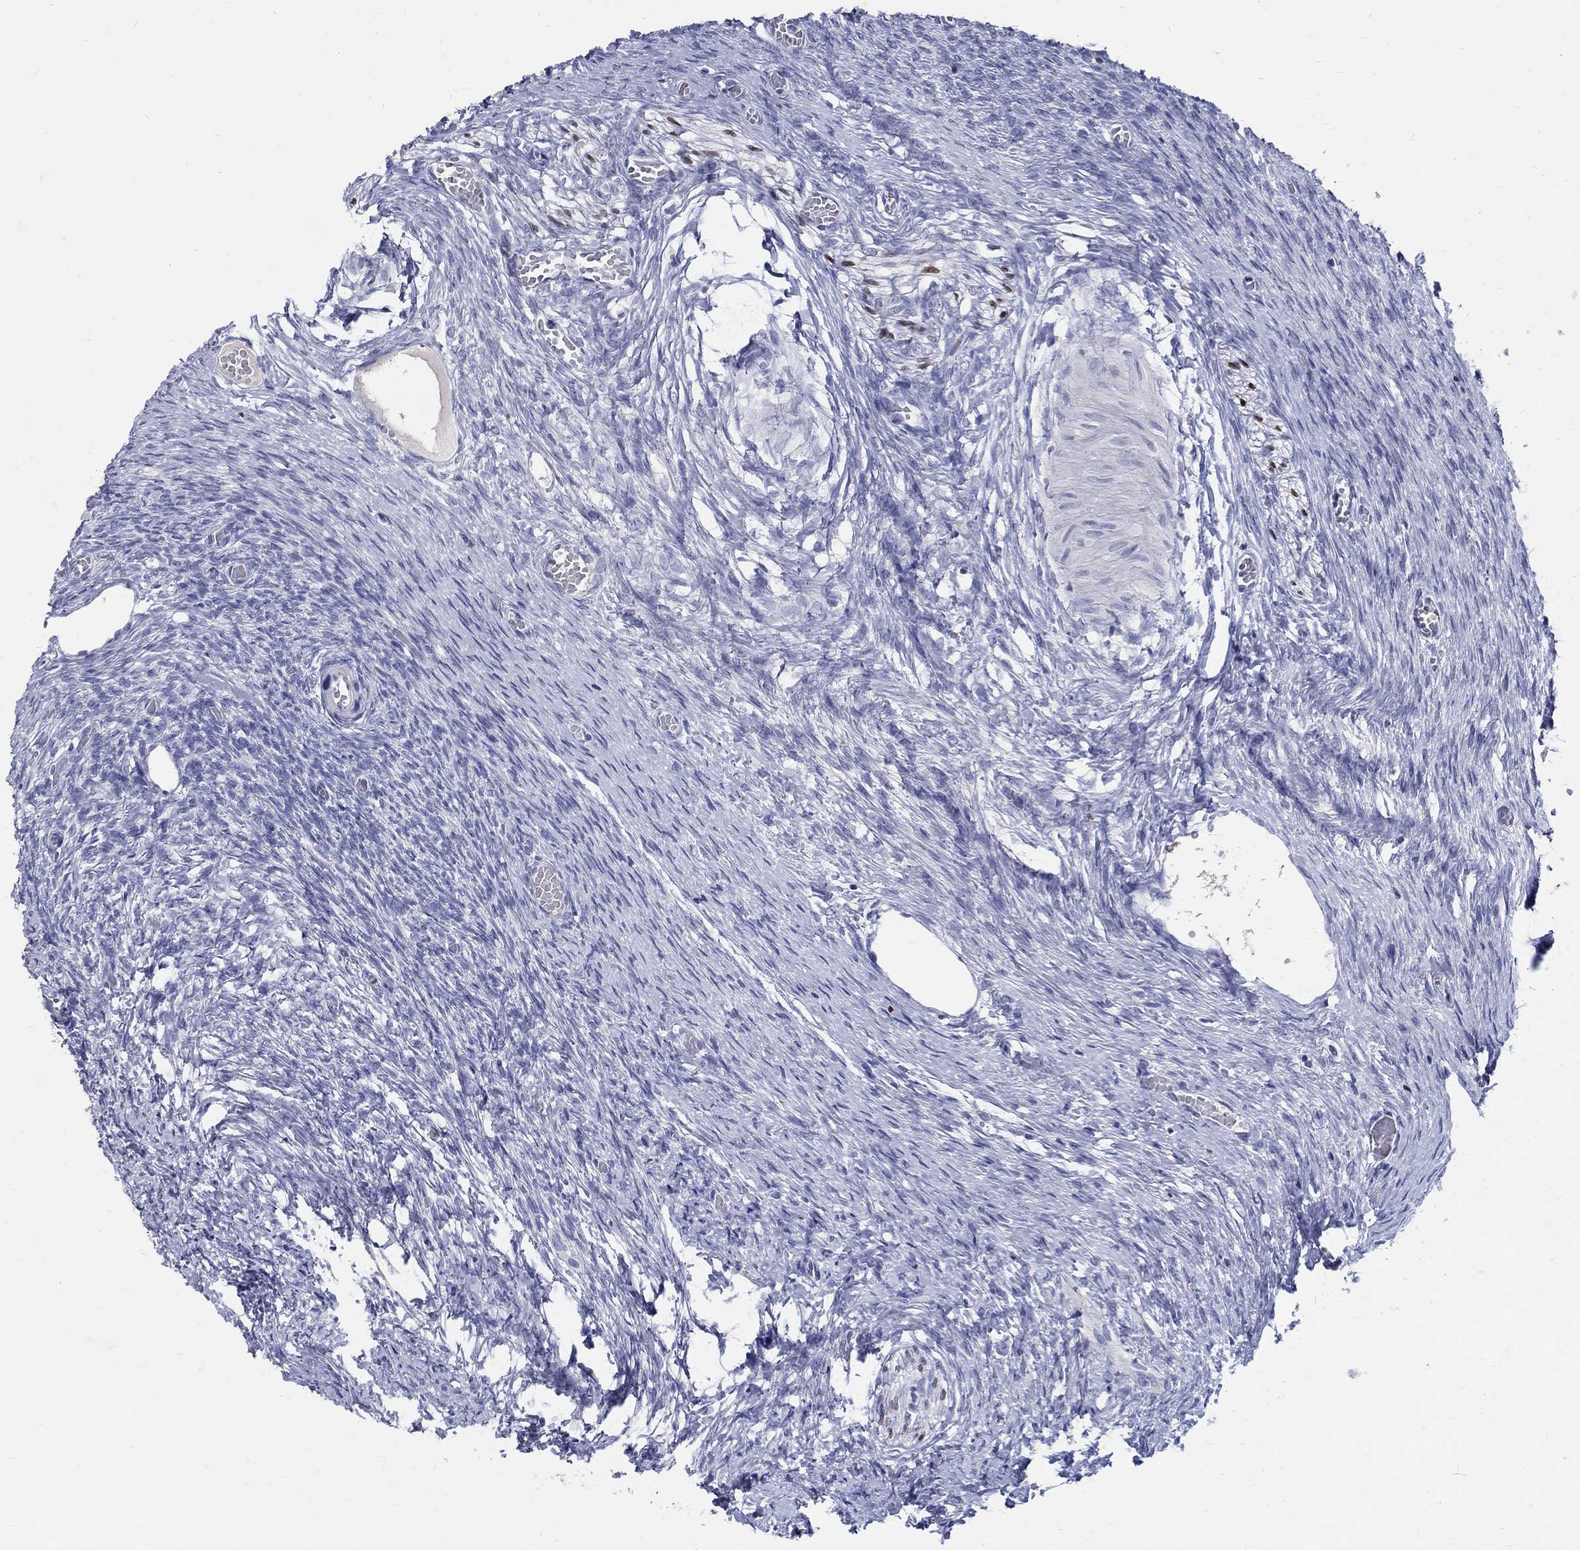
{"staining": {"intensity": "negative", "quantity": "none", "location": "none"}, "tissue": "ovary", "cell_type": "Follicle cells", "image_type": "normal", "snomed": [{"axis": "morphology", "description": "Normal tissue, NOS"}, {"axis": "topography", "description": "Ovary"}], "caption": "High magnification brightfield microscopy of normal ovary stained with DAB (3,3'-diaminobenzidine) (brown) and counterstained with hematoxylin (blue): follicle cells show no significant staining.", "gene": "SOX2", "patient": {"sex": "female", "age": 27}}